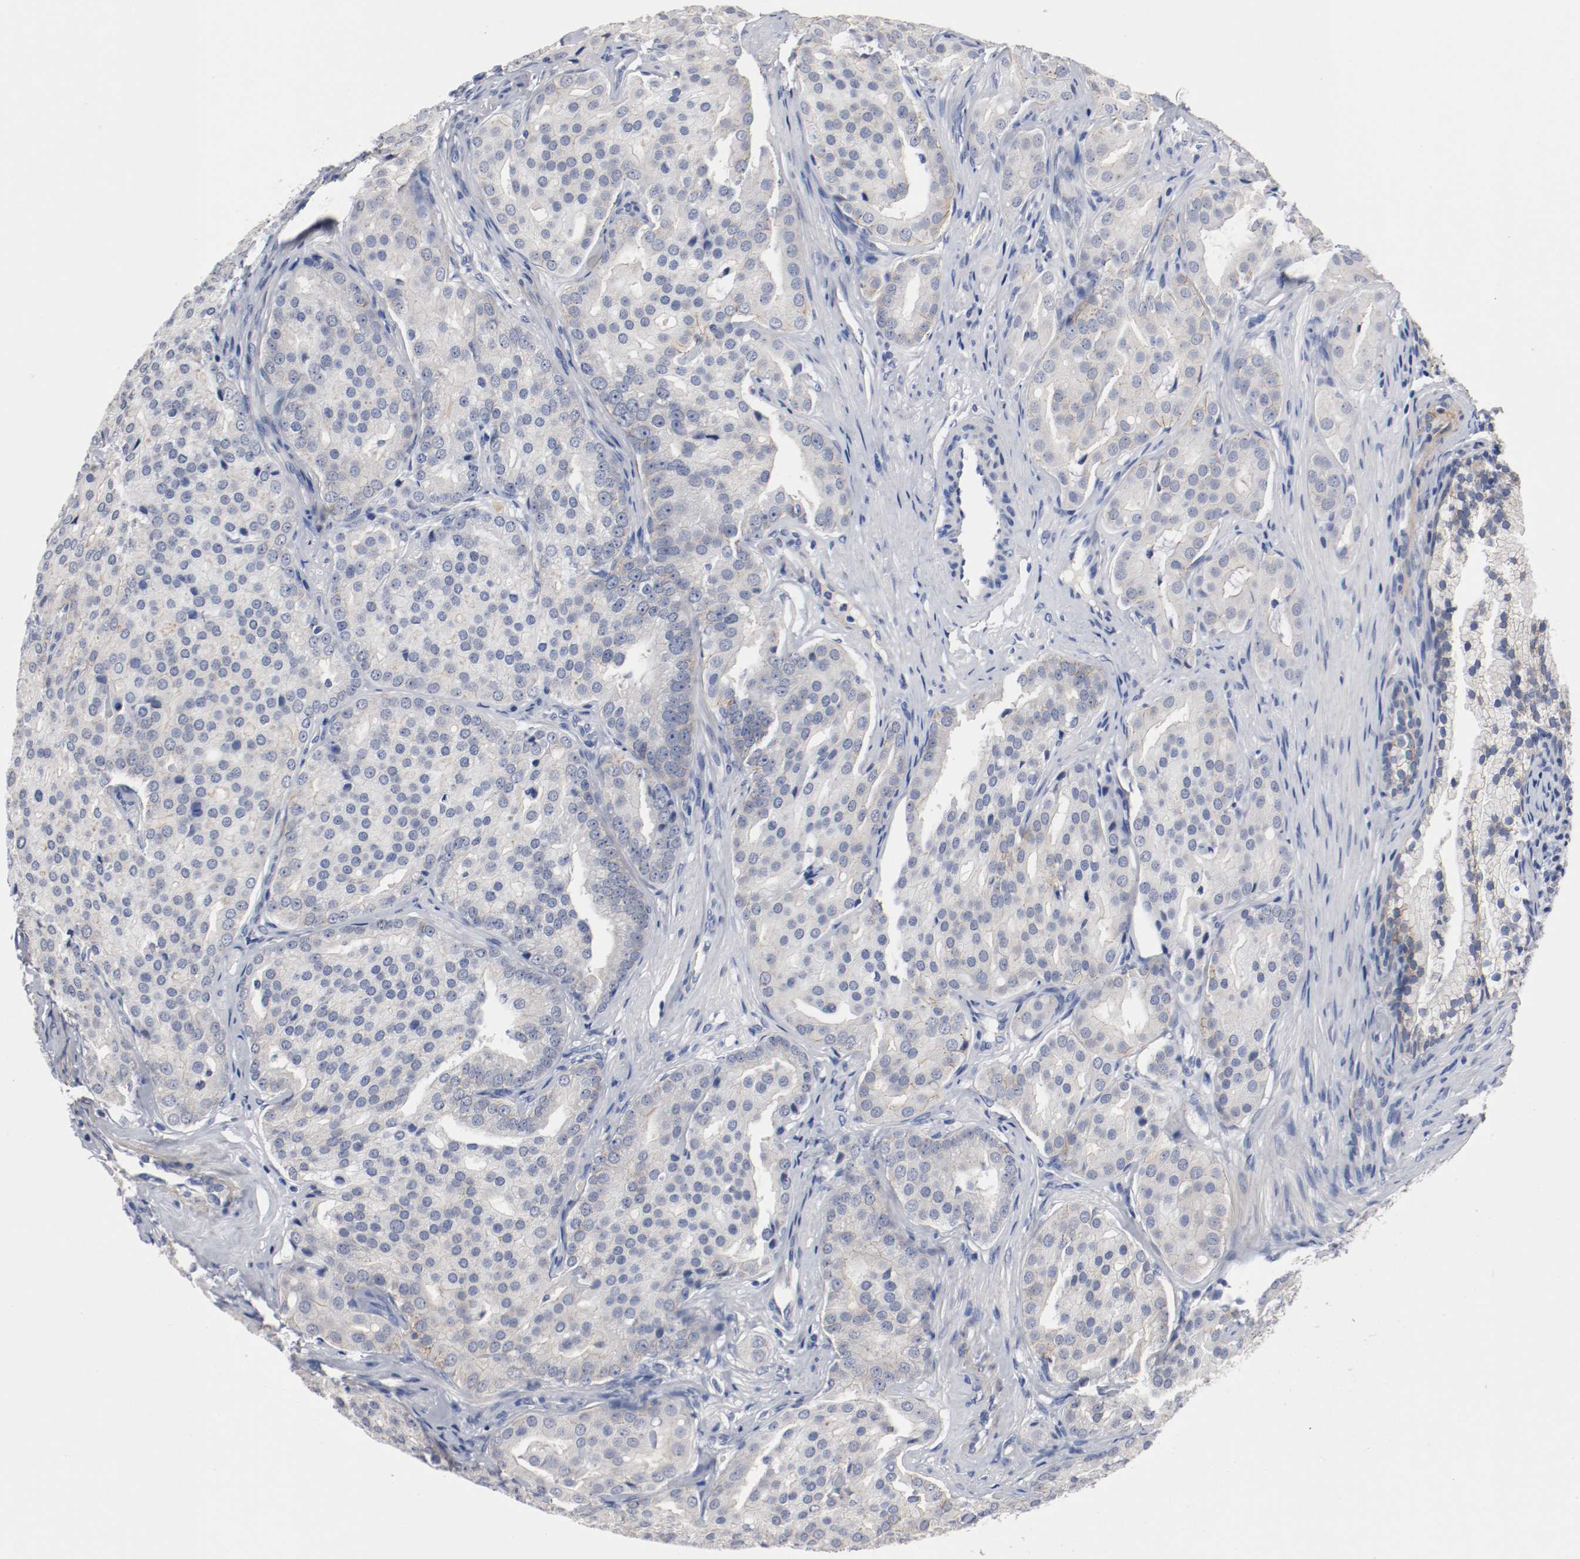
{"staining": {"intensity": "moderate", "quantity": "<25%", "location": "cytoplasmic/membranous"}, "tissue": "prostate cancer", "cell_type": "Tumor cells", "image_type": "cancer", "snomed": [{"axis": "morphology", "description": "Adenocarcinoma, High grade"}, {"axis": "topography", "description": "Prostate"}], "caption": "The photomicrograph exhibits staining of high-grade adenocarcinoma (prostate), revealing moderate cytoplasmic/membranous protein expression (brown color) within tumor cells.", "gene": "TNC", "patient": {"sex": "male", "age": 64}}